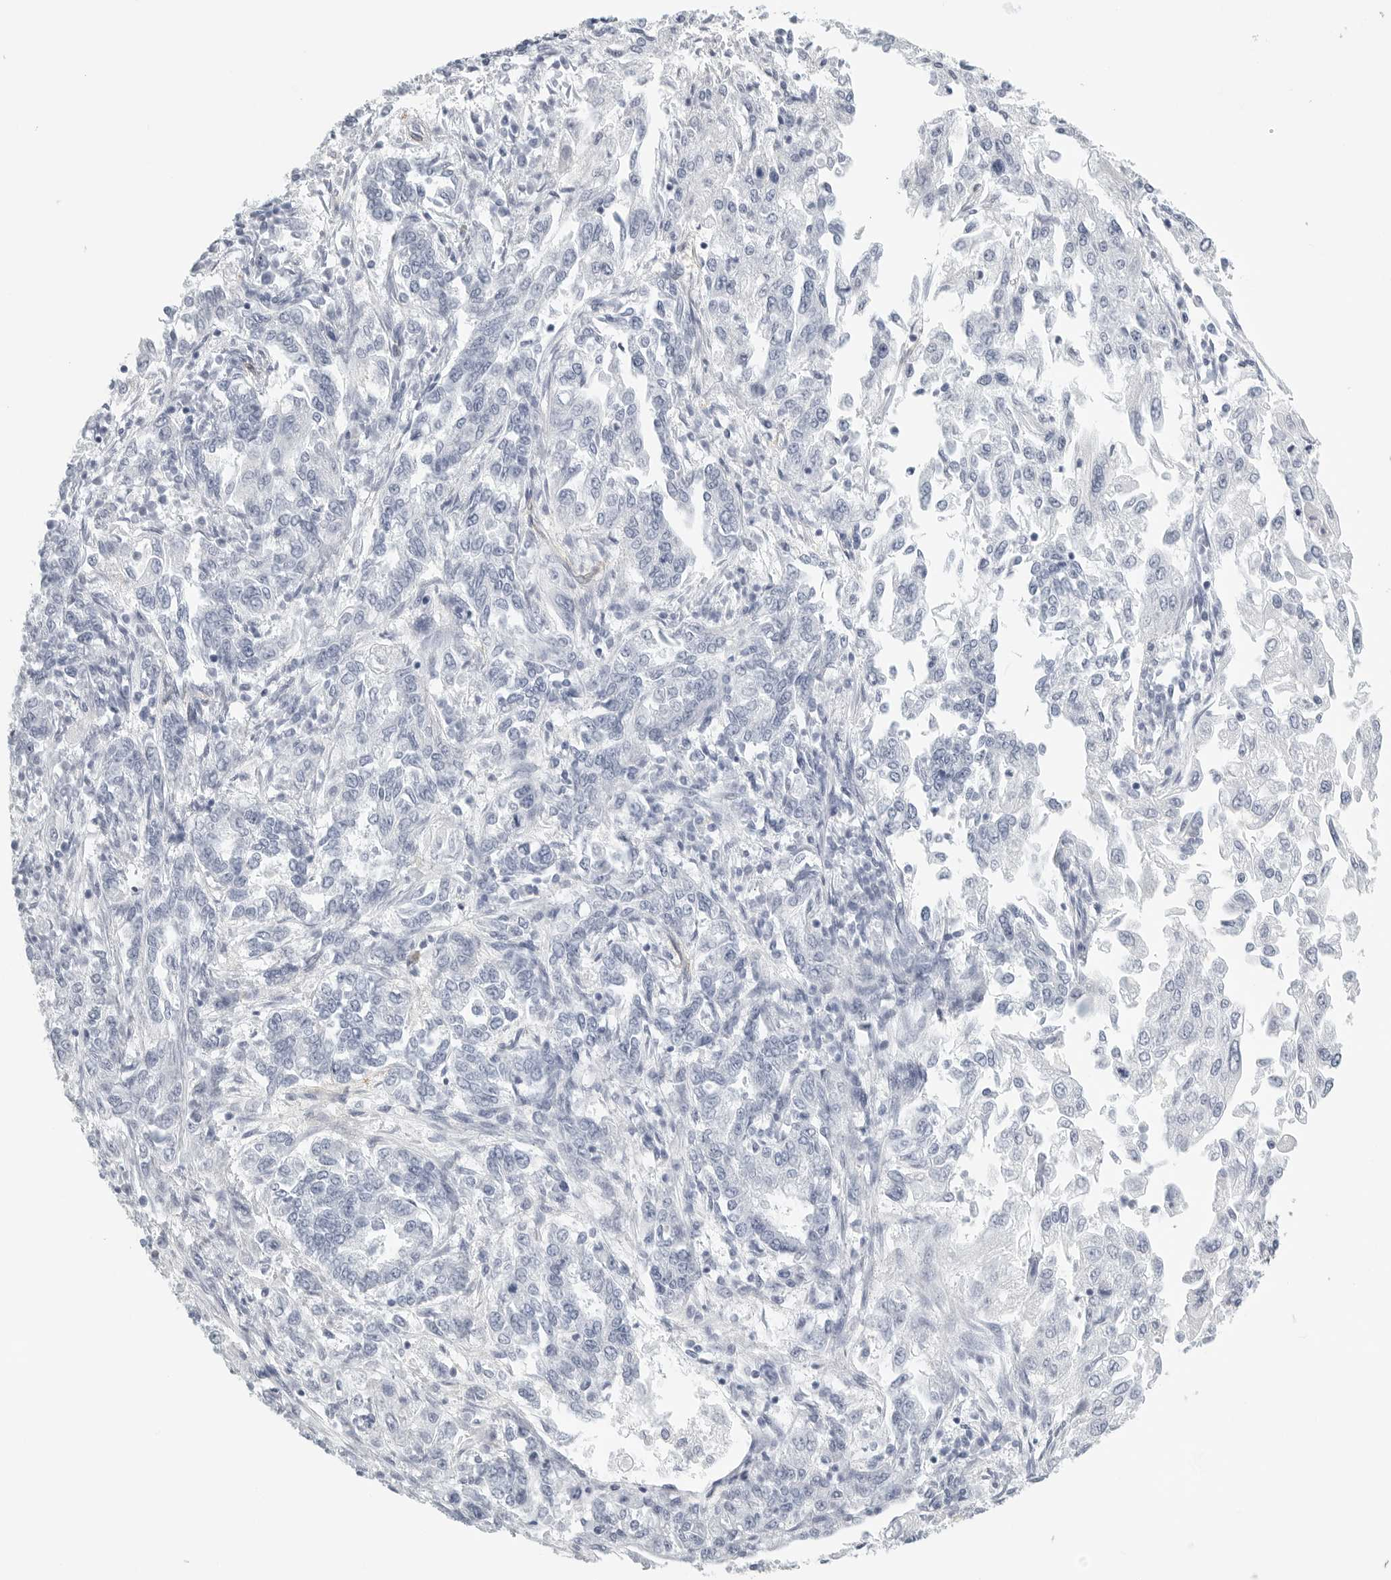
{"staining": {"intensity": "negative", "quantity": "none", "location": "none"}, "tissue": "endometrial cancer", "cell_type": "Tumor cells", "image_type": "cancer", "snomed": [{"axis": "morphology", "description": "Adenocarcinoma, NOS"}, {"axis": "topography", "description": "Endometrium"}], "caption": "Immunohistochemistry of human endometrial cancer reveals no staining in tumor cells.", "gene": "TNR", "patient": {"sex": "female", "age": 49}}